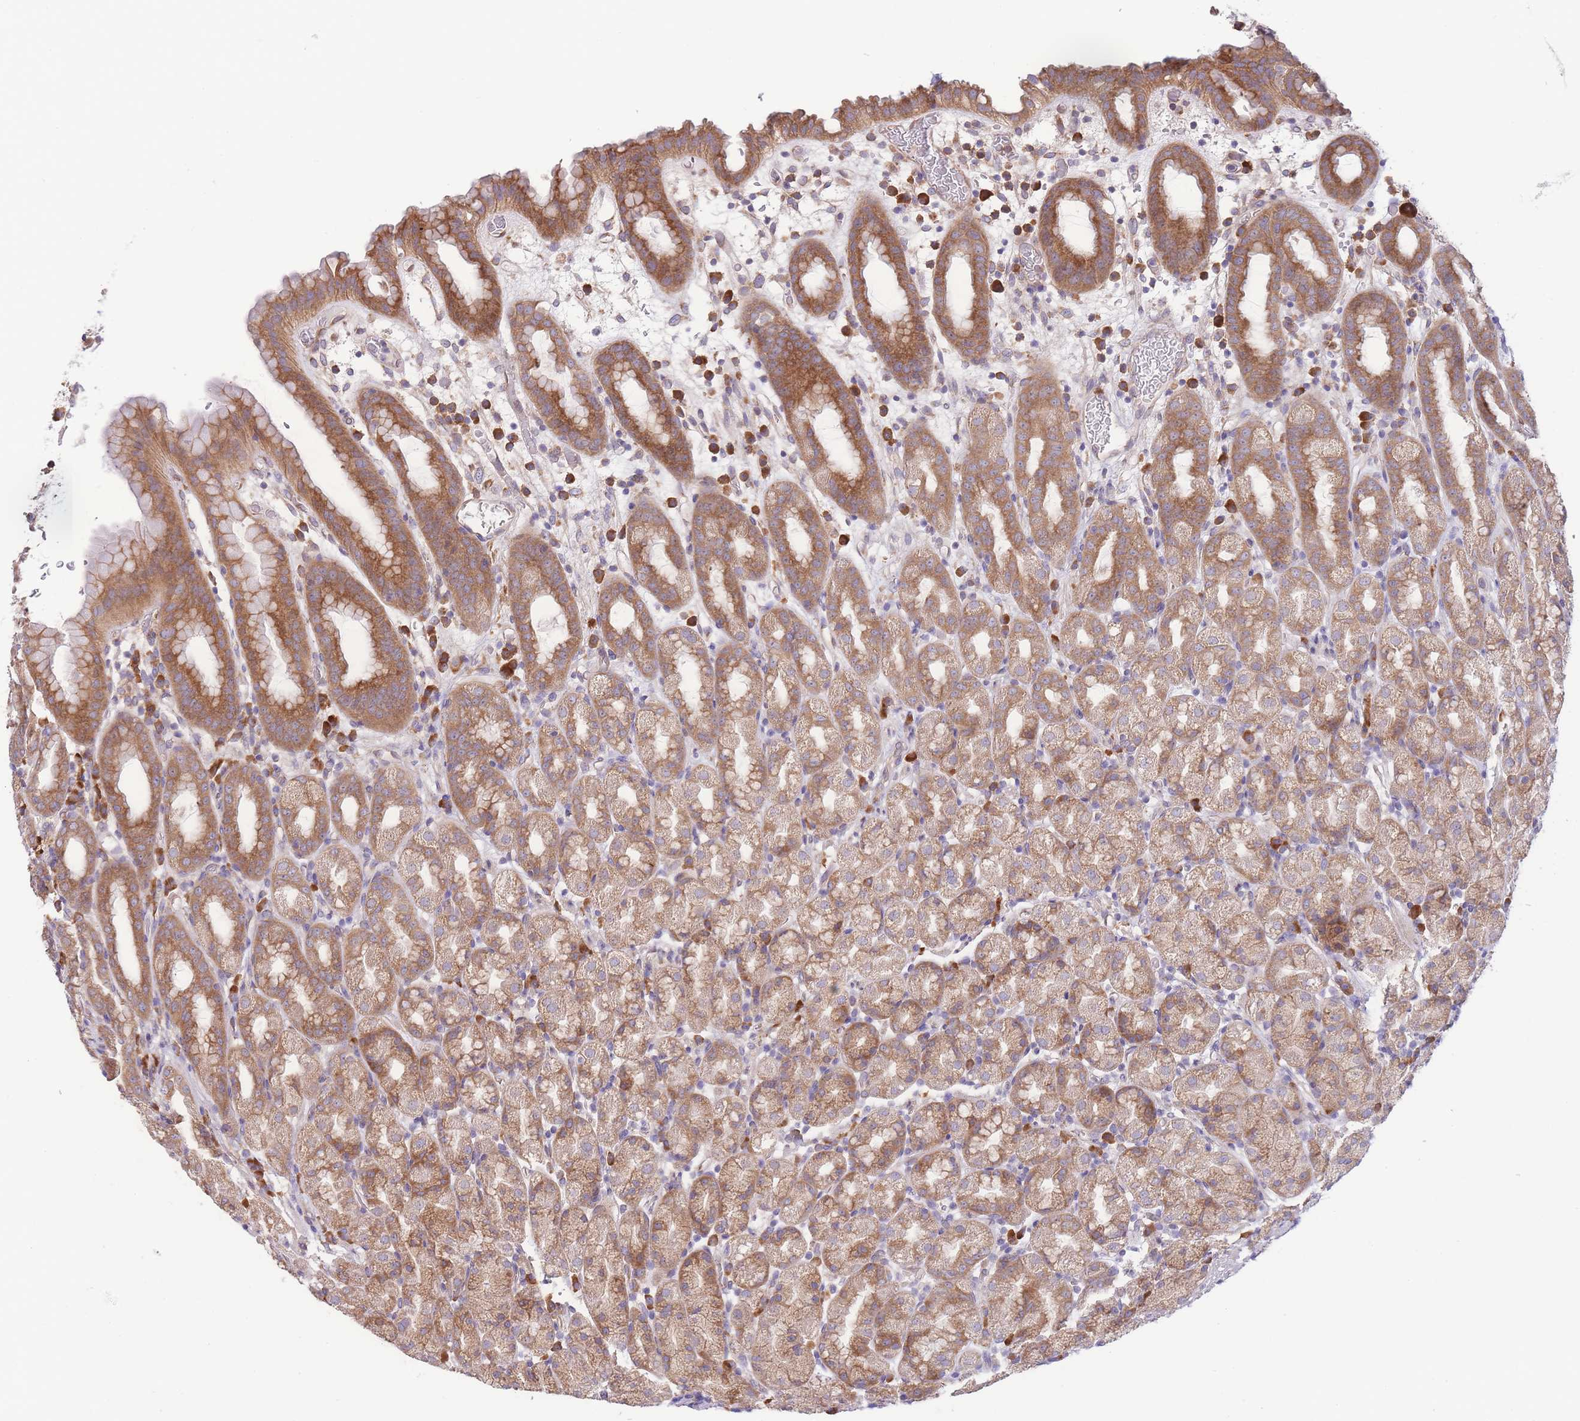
{"staining": {"intensity": "moderate", "quantity": ">75%", "location": "cytoplasmic/membranous"}, "tissue": "stomach", "cell_type": "Glandular cells", "image_type": "normal", "snomed": [{"axis": "morphology", "description": "Normal tissue, NOS"}, {"axis": "topography", "description": "Stomach, upper"}, {"axis": "topography", "description": "Stomach, lower"}, {"axis": "topography", "description": "Small intestine"}], "caption": "This is a histology image of IHC staining of normal stomach, which shows moderate positivity in the cytoplasmic/membranous of glandular cells.", "gene": "BEX1", "patient": {"sex": "male", "age": 68}}